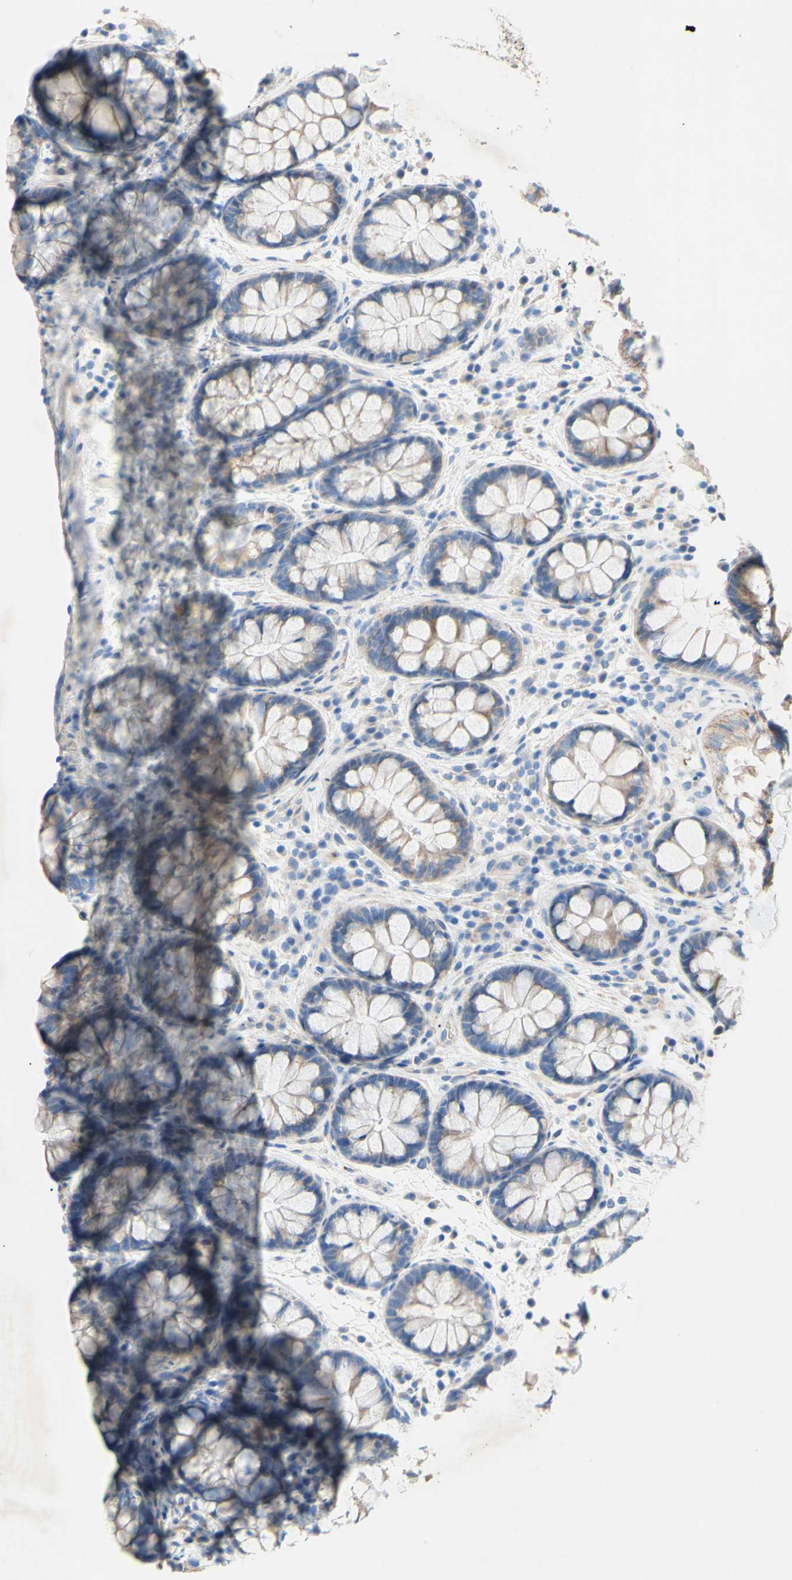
{"staining": {"intensity": "negative", "quantity": "none", "location": "none"}, "tissue": "colon", "cell_type": "Endothelial cells", "image_type": "normal", "snomed": [{"axis": "morphology", "description": "Normal tissue, NOS"}, {"axis": "topography", "description": "Colon"}], "caption": "IHC image of unremarkable human colon stained for a protein (brown), which demonstrates no expression in endothelial cells.", "gene": "TMIGD2", "patient": {"sex": "female", "age": 80}}